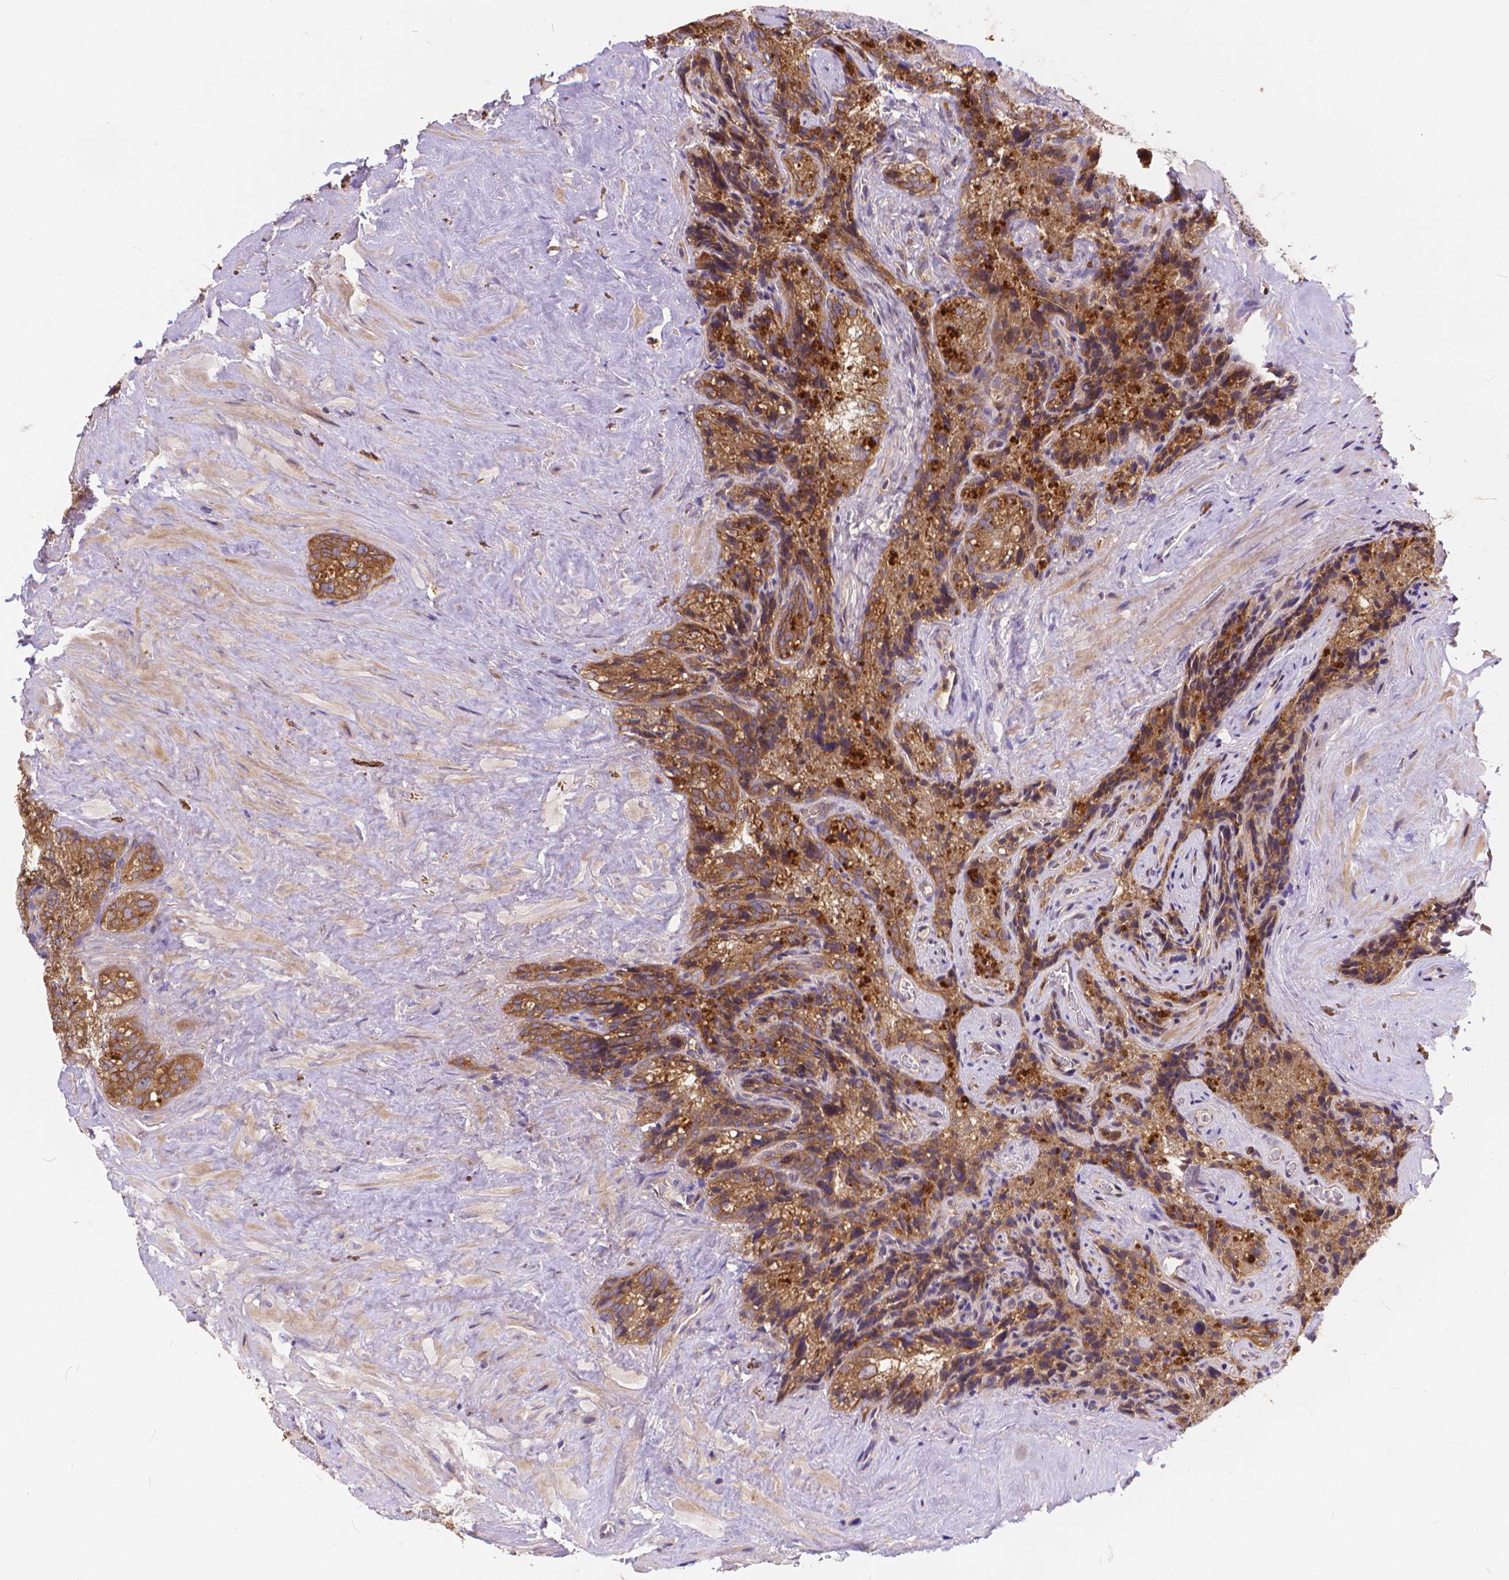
{"staining": {"intensity": "moderate", "quantity": ">75%", "location": "cytoplasmic/membranous"}, "tissue": "seminal vesicle", "cell_type": "Glandular cells", "image_type": "normal", "snomed": [{"axis": "morphology", "description": "Normal tissue, NOS"}, {"axis": "topography", "description": "Prostate"}, {"axis": "topography", "description": "Seminal veicle"}], "caption": "This micrograph exhibits benign seminal vesicle stained with immunohistochemistry (IHC) to label a protein in brown. The cytoplasmic/membranous of glandular cells show moderate positivity for the protein. Nuclei are counter-stained blue.", "gene": "ARAP1", "patient": {"sex": "male", "age": 71}}